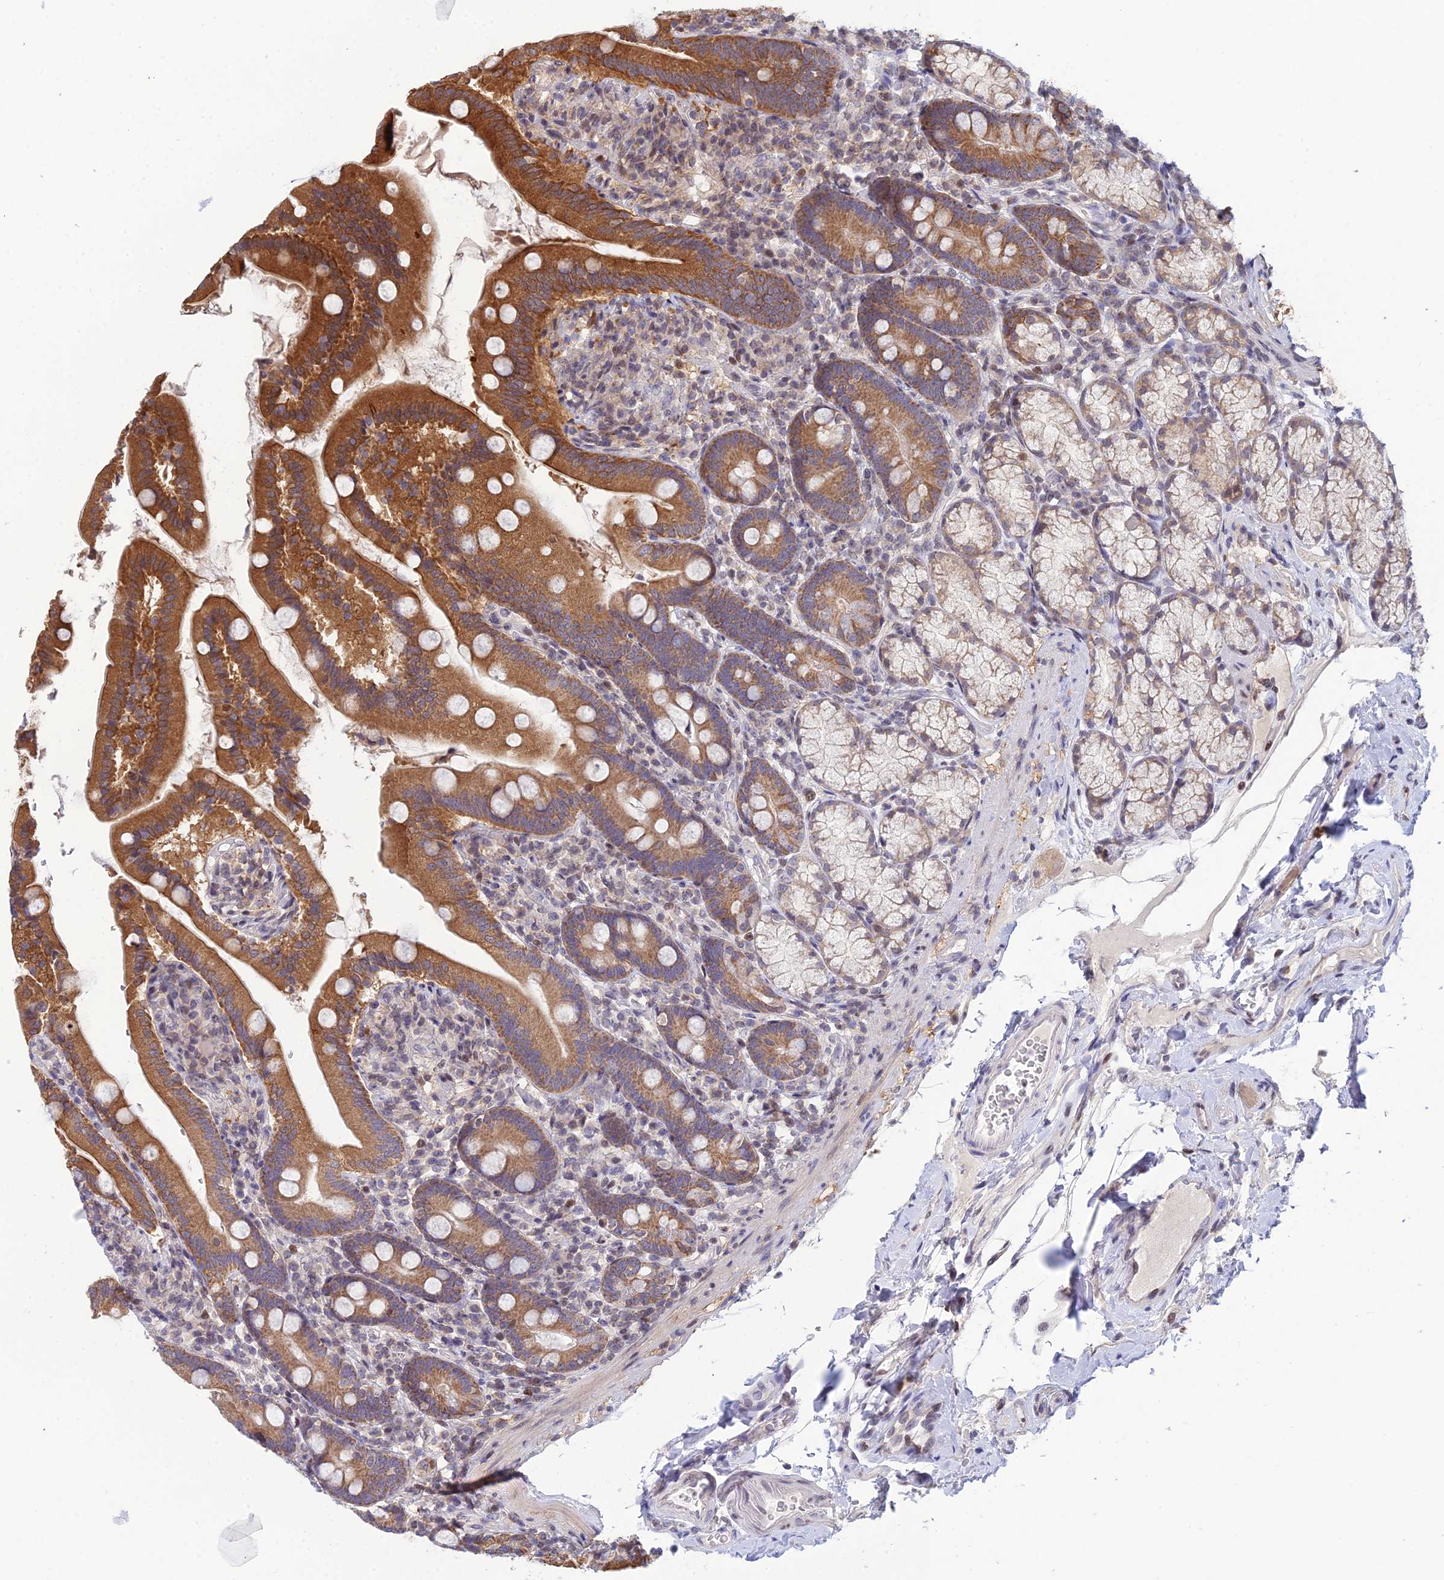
{"staining": {"intensity": "strong", "quantity": ">75%", "location": "cytoplasmic/membranous"}, "tissue": "duodenum", "cell_type": "Glandular cells", "image_type": "normal", "snomed": [{"axis": "morphology", "description": "Normal tissue, NOS"}, {"axis": "topography", "description": "Duodenum"}], "caption": "Duodenum was stained to show a protein in brown. There is high levels of strong cytoplasmic/membranous positivity in about >75% of glandular cells. Using DAB (brown) and hematoxylin (blue) stains, captured at high magnification using brightfield microscopy.", "gene": "ELOA2", "patient": {"sex": "female", "age": 67}}